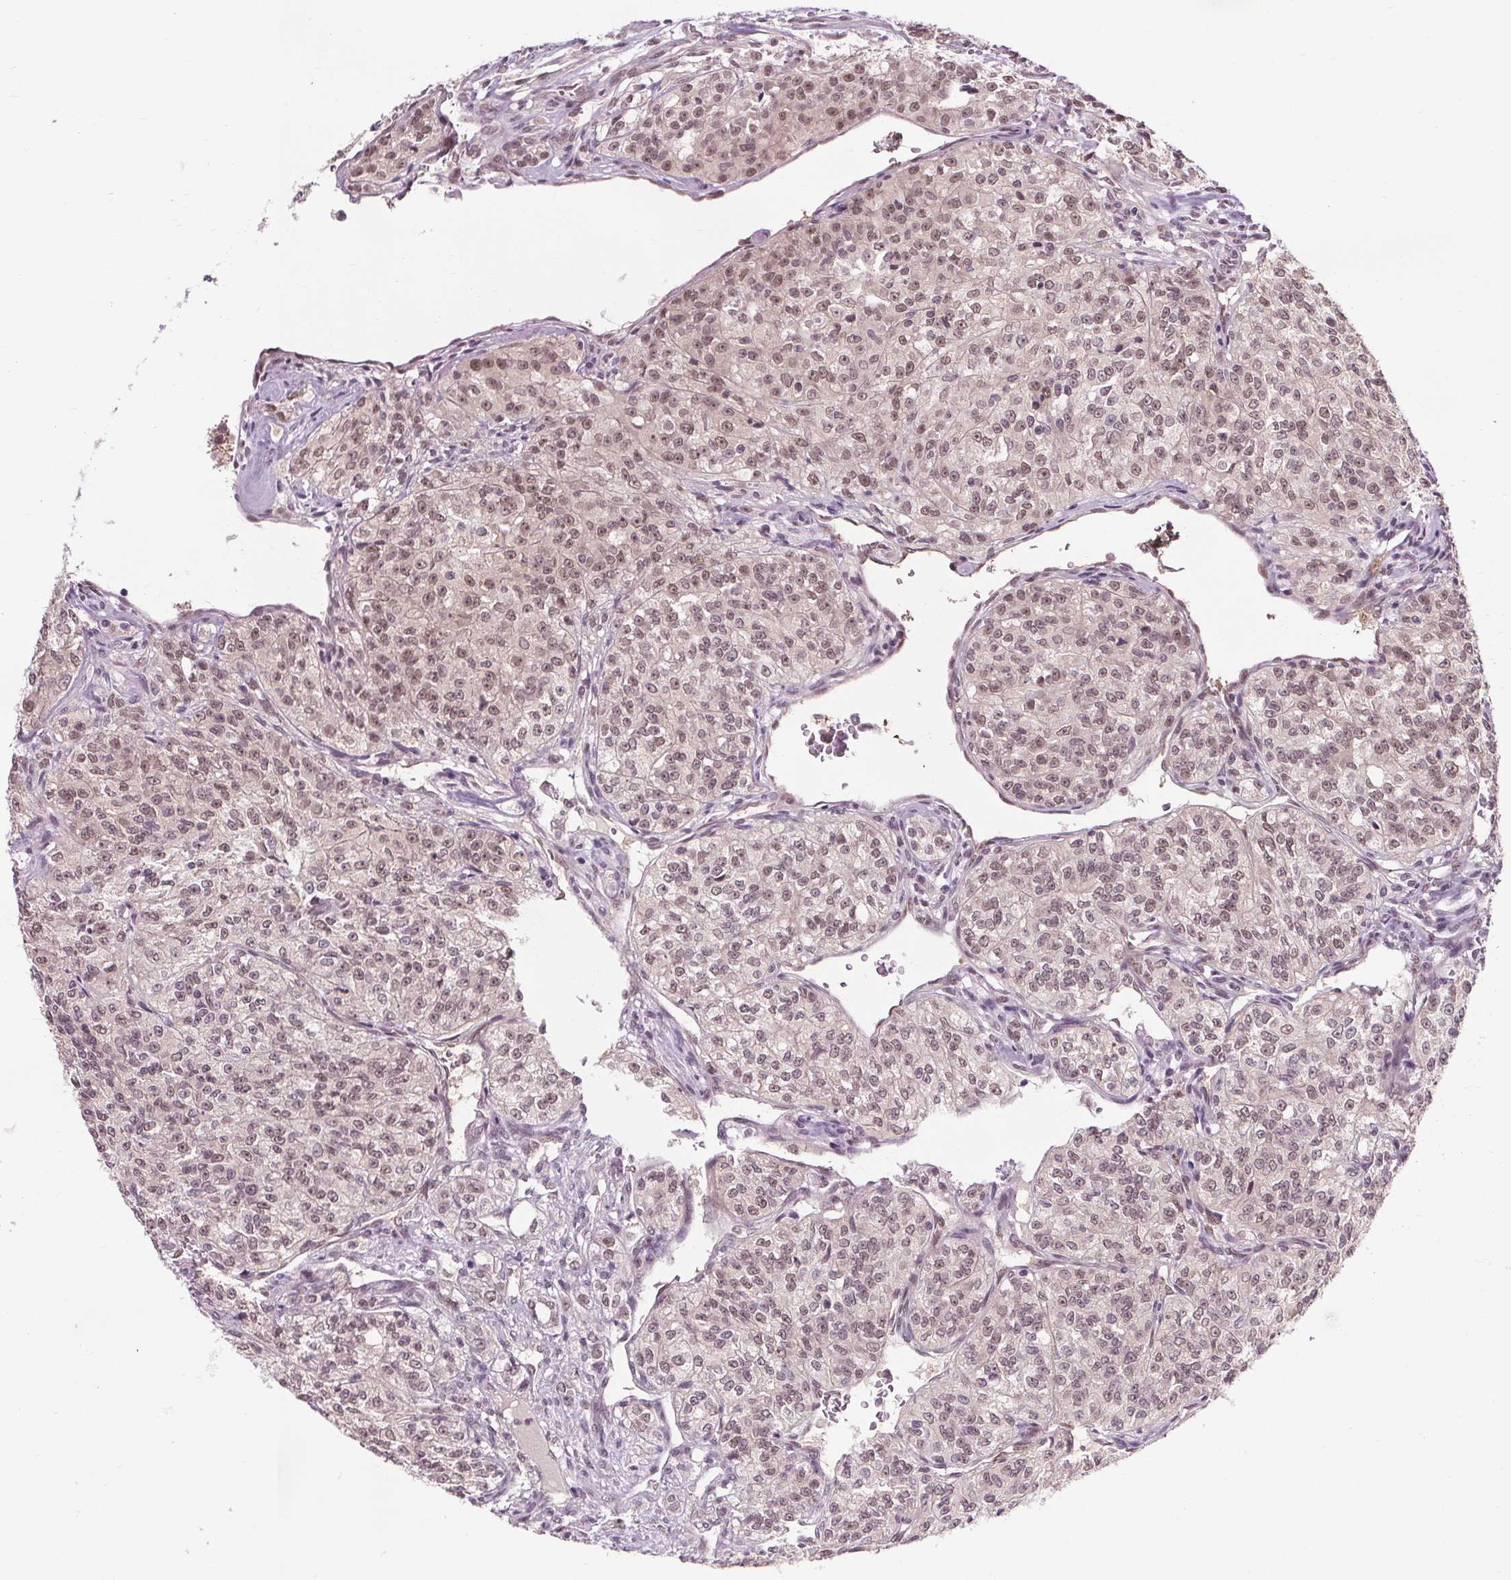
{"staining": {"intensity": "moderate", "quantity": ">75%", "location": "nuclear"}, "tissue": "renal cancer", "cell_type": "Tumor cells", "image_type": "cancer", "snomed": [{"axis": "morphology", "description": "Adenocarcinoma, NOS"}, {"axis": "topography", "description": "Kidney"}], "caption": "Protein staining of renal cancer tissue demonstrates moderate nuclear positivity in about >75% of tumor cells. Nuclei are stained in blue.", "gene": "MED6", "patient": {"sex": "female", "age": 63}}